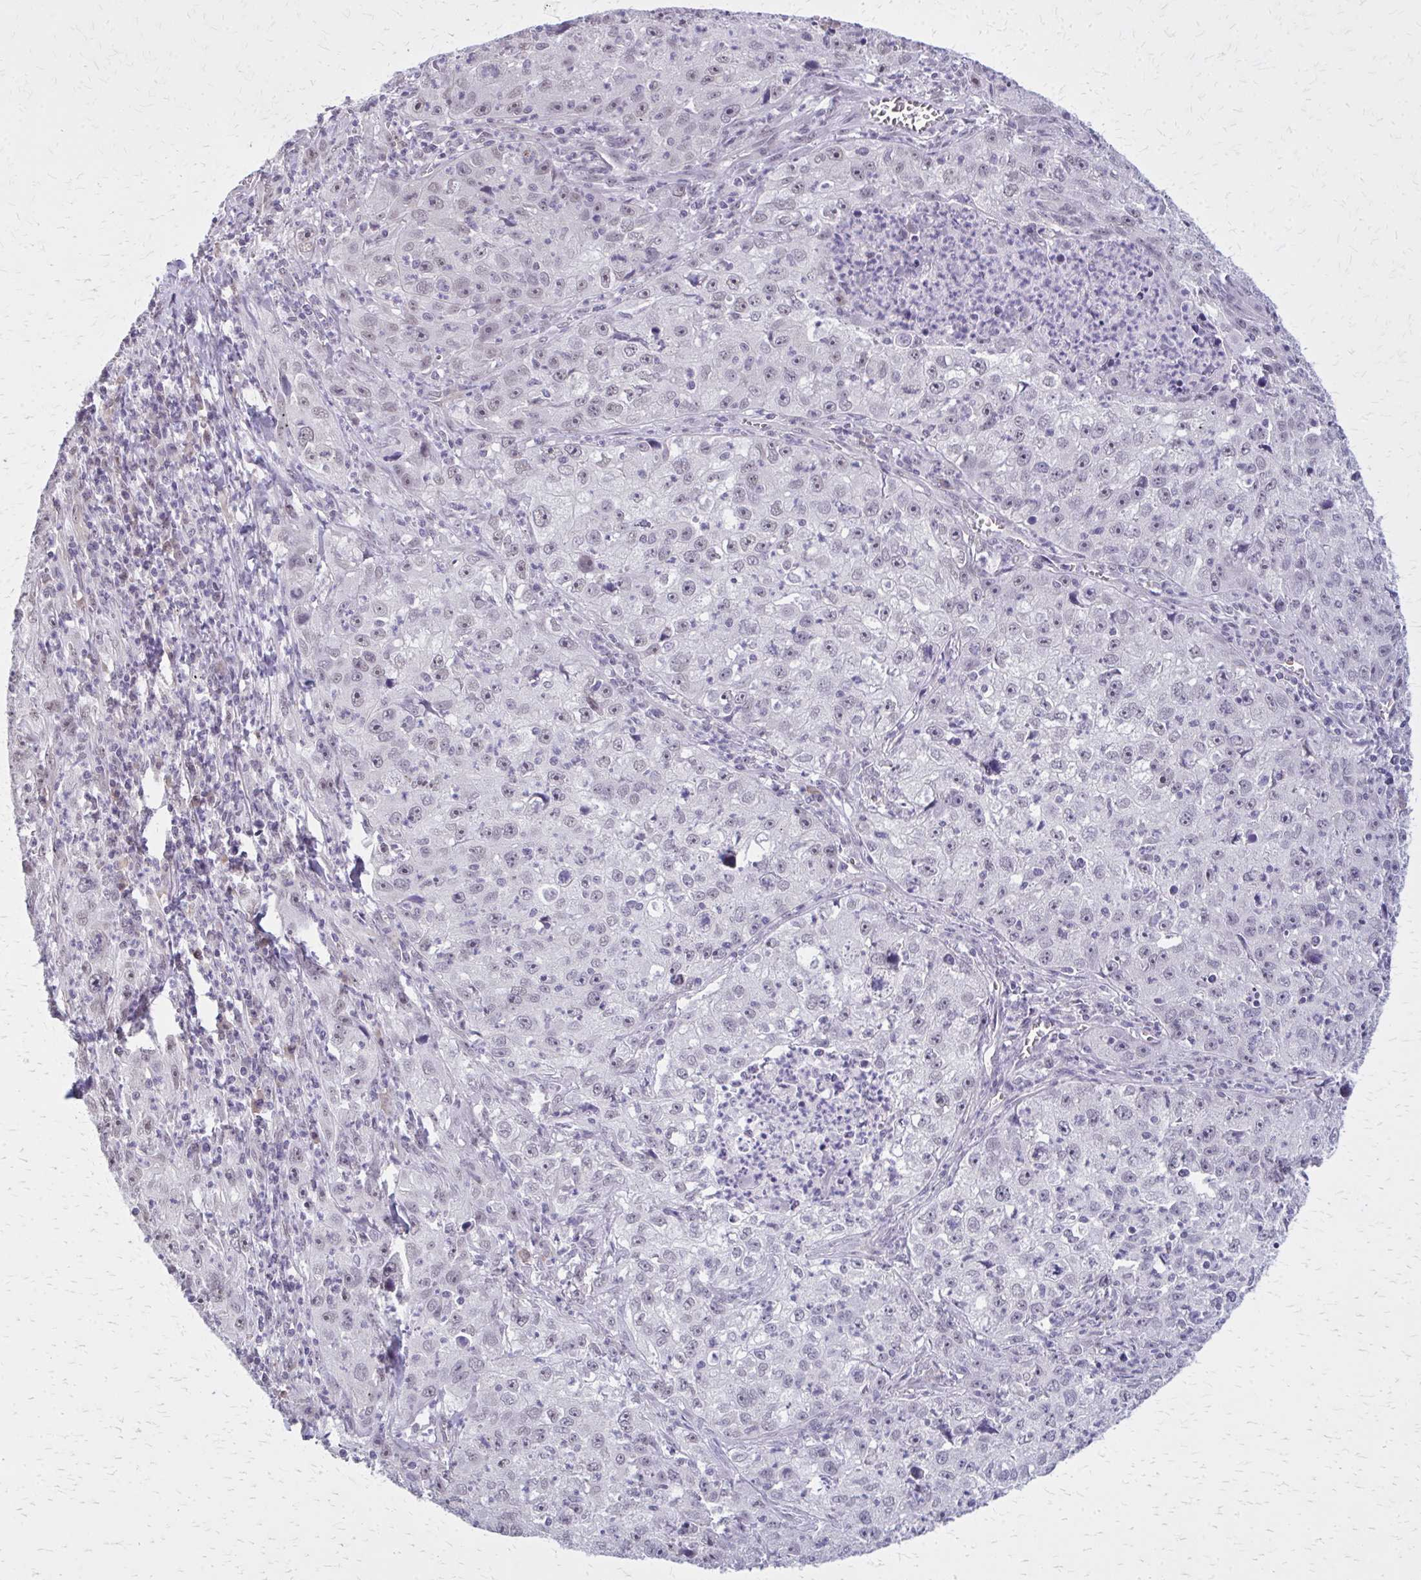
{"staining": {"intensity": "negative", "quantity": "none", "location": "none"}, "tissue": "lung cancer", "cell_type": "Tumor cells", "image_type": "cancer", "snomed": [{"axis": "morphology", "description": "Squamous cell carcinoma, NOS"}, {"axis": "topography", "description": "Lung"}], "caption": "Human squamous cell carcinoma (lung) stained for a protein using IHC demonstrates no expression in tumor cells.", "gene": "PLCB1", "patient": {"sex": "male", "age": 71}}